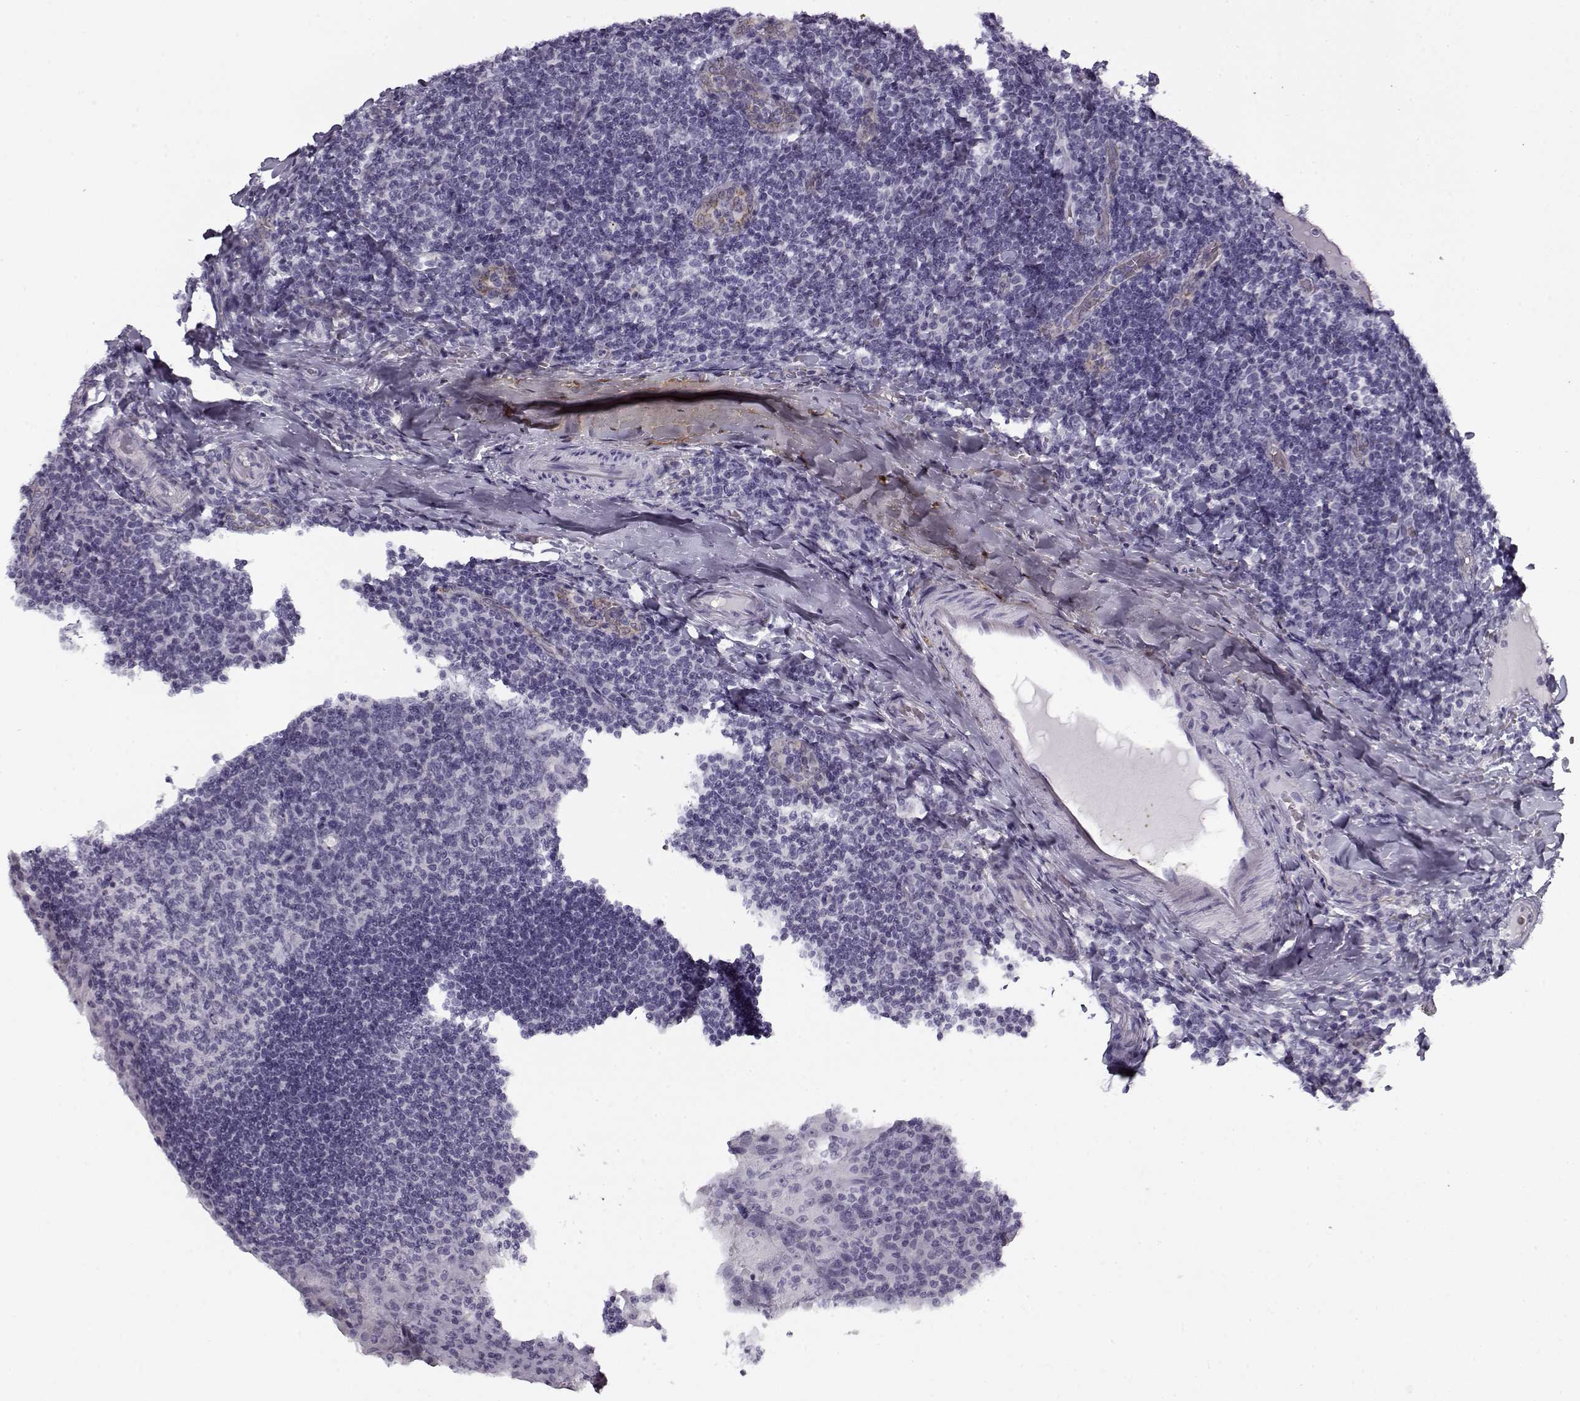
{"staining": {"intensity": "negative", "quantity": "none", "location": "none"}, "tissue": "tonsil", "cell_type": "Germinal center cells", "image_type": "normal", "snomed": [{"axis": "morphology", "description": "Normal tissue, NOS"}, {"axis": "topography", "description": "Tonsil"}], "caption": "This is a photomicrograph of immunohistochemistry staining of unremarkable tonsil, which shows no positivity in germinal center cells.", "gene": "SNCA", "patient": {"sex": "male", "age": 17}}